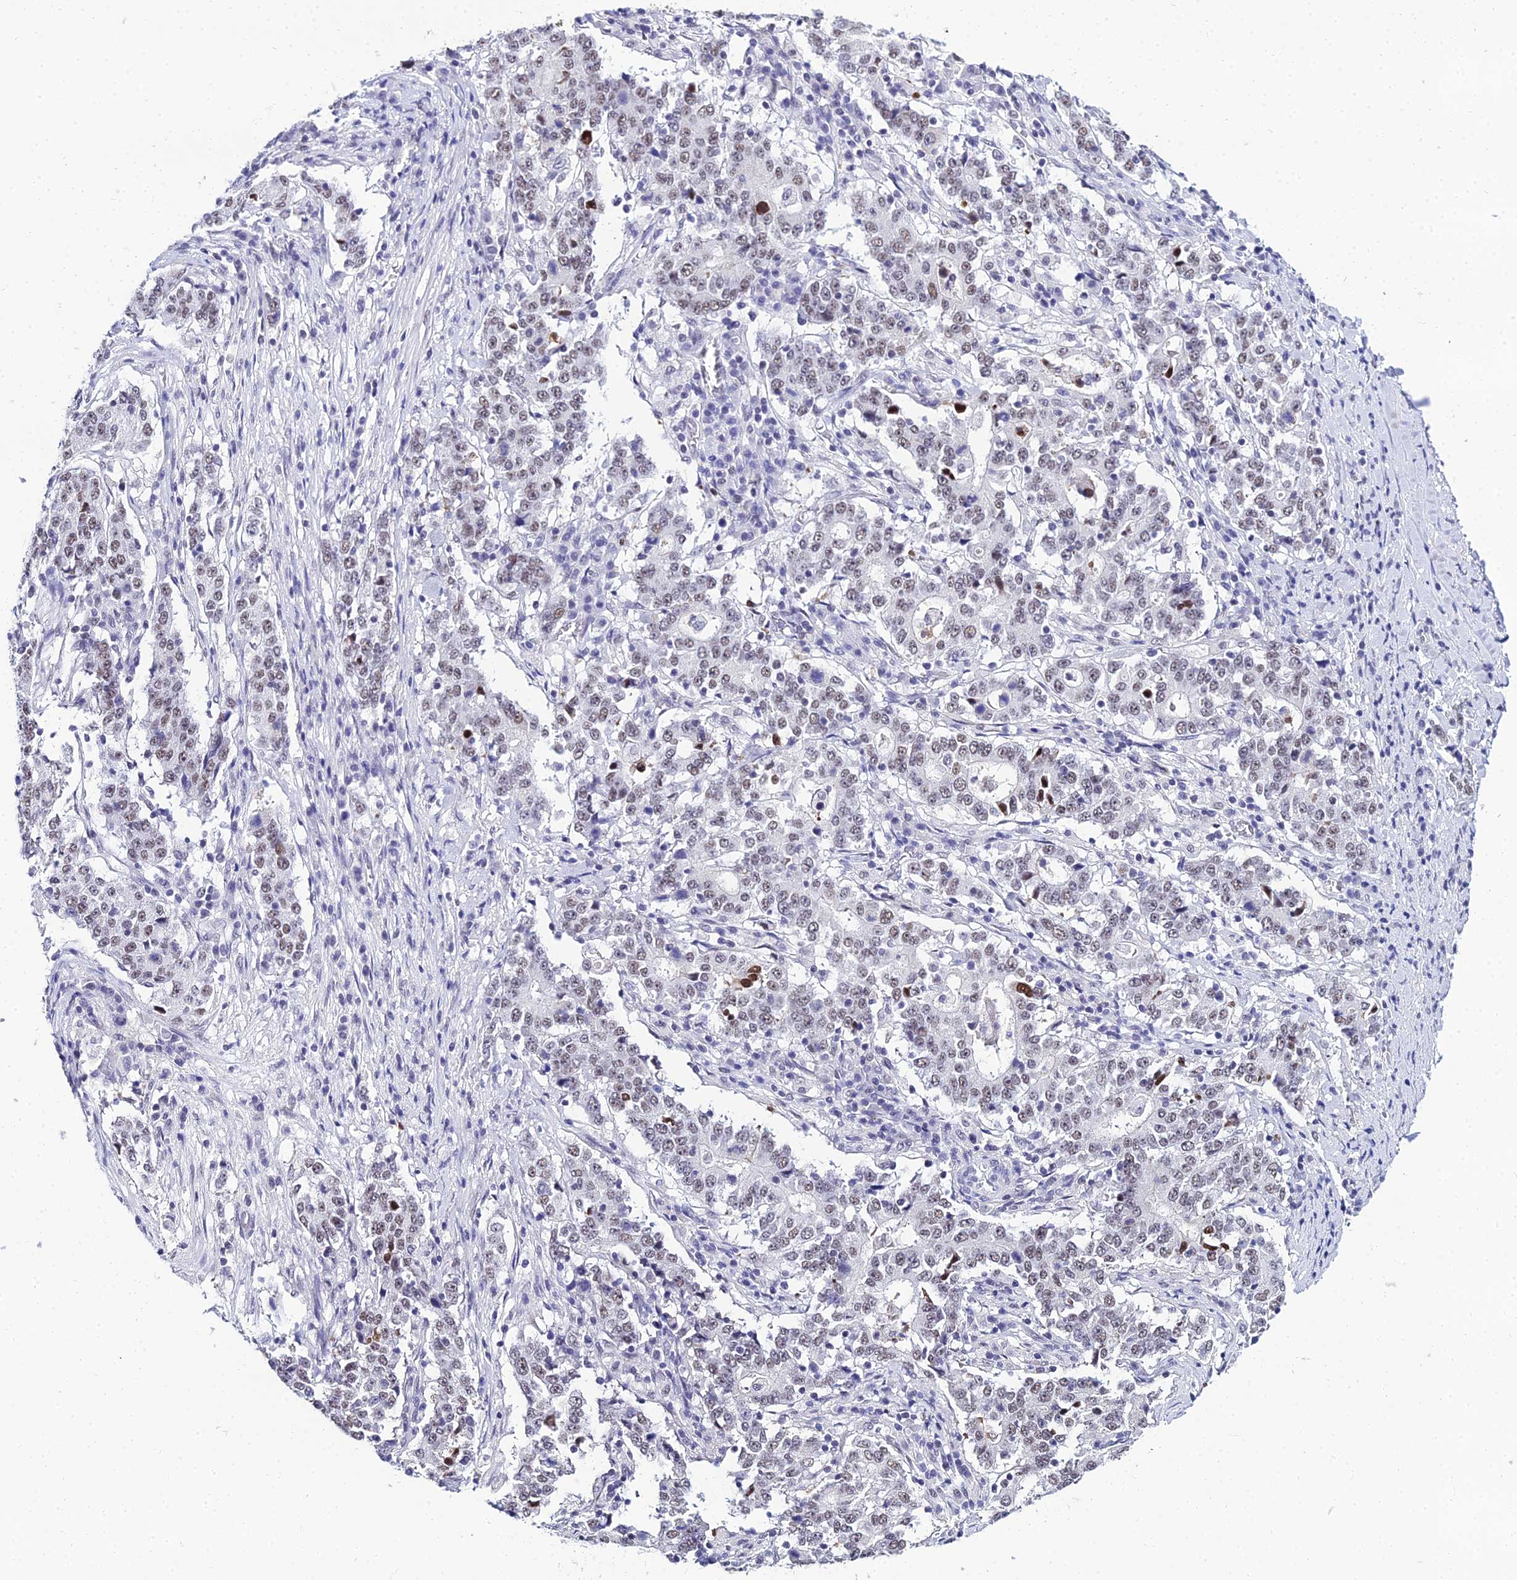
{"staining": {"intensity": "weak", "quantity": "25%-75%", "location": "nuclear"}, "tissue": "stomach cancer", "cell_type": "Tumor cells", "image_type": "cancer", "snomed": [{"axis": "morphology", "description": "Adenocarcinoma, NOS"}, {"axis": "topography", "description": "Stomach"}], "caption": "Immunohistochemical staining of human stomach cancer demonstrates low levels of weak nuclear positivity in approximately 25%-75% of tumor cells. The protein of interest is stained brown, and the nuclei are stained in blue (DAB IHC with brightfield microscopy, high magnification).", "gene": "PPP4R2", "patient": {"sex": "male", "age": 59}}